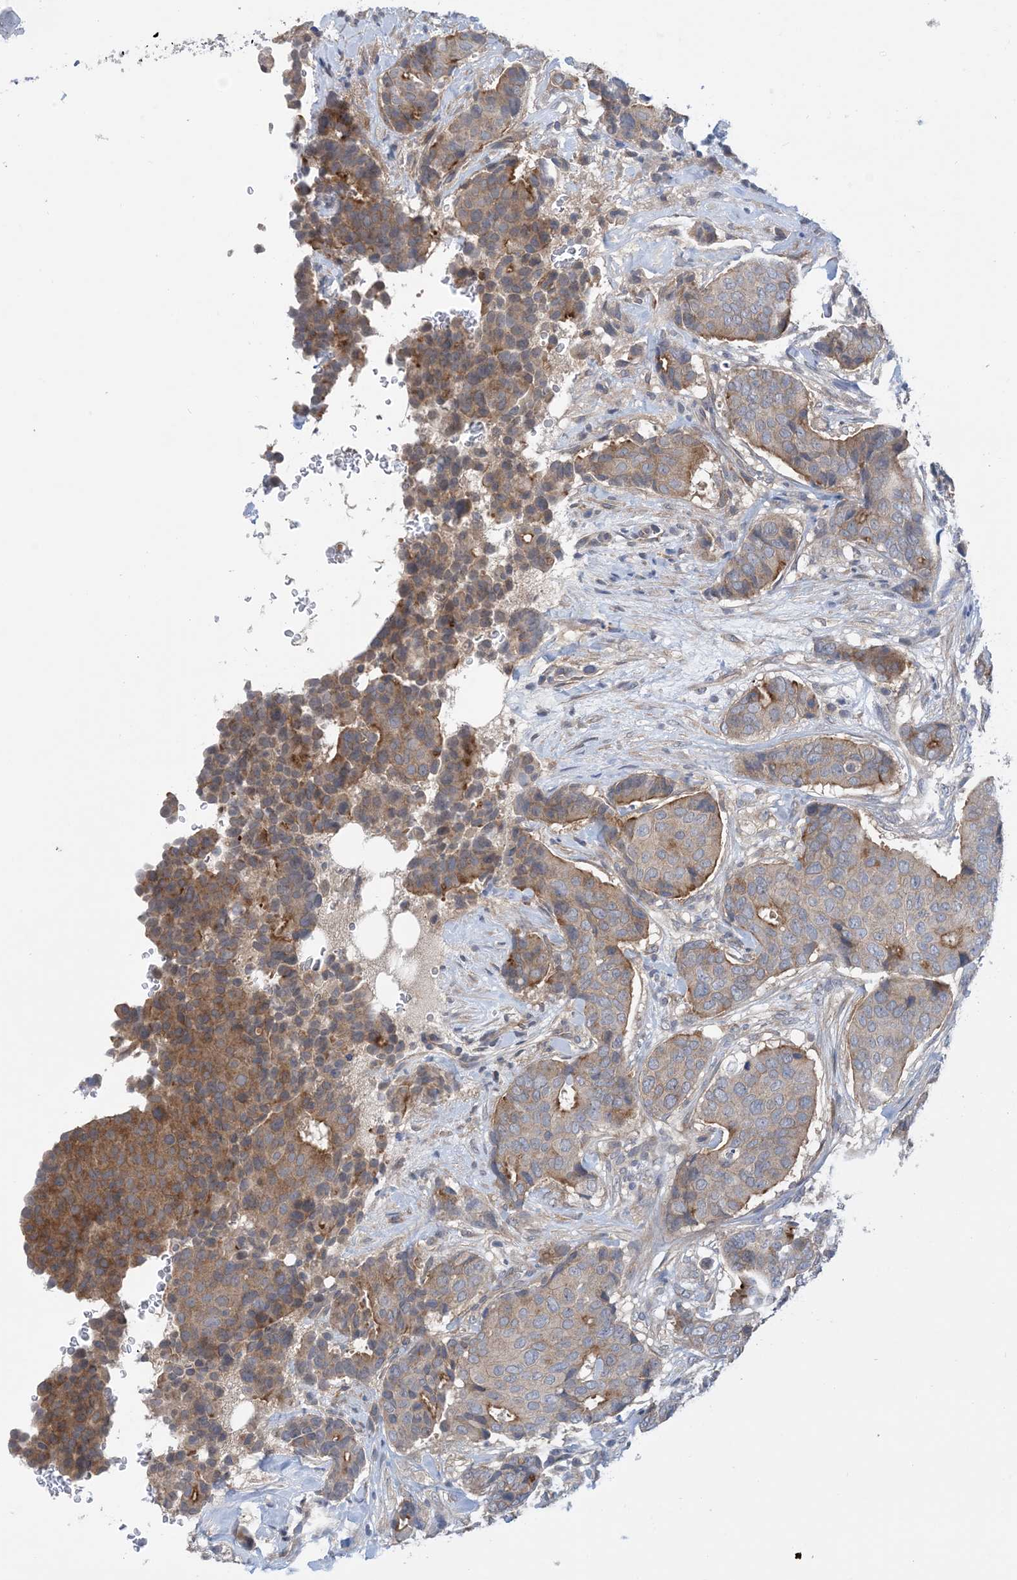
{"staining": {"intensity": "moderate", "quantity": "25%-75%", "location": "cytoplasmic/membranous"}, "tissue": "breast cancer", "cell_type": "Tumor cells", "image_type": "cancer", "snomed": [{"axis": "morphology", "description": "Duct carcinoma"}, {"axis": "topography", "description": "Breast"}], "caption": "Approximately 25%-75% of tumor cells in human breast intraductal carcinoma demonstrate moderate cytoplasmic/membranous protein positivity as visualized by brown immunohistochemical staining.", "gene": "EHBP1", "patient": {"sex": "female", "age": 75}}